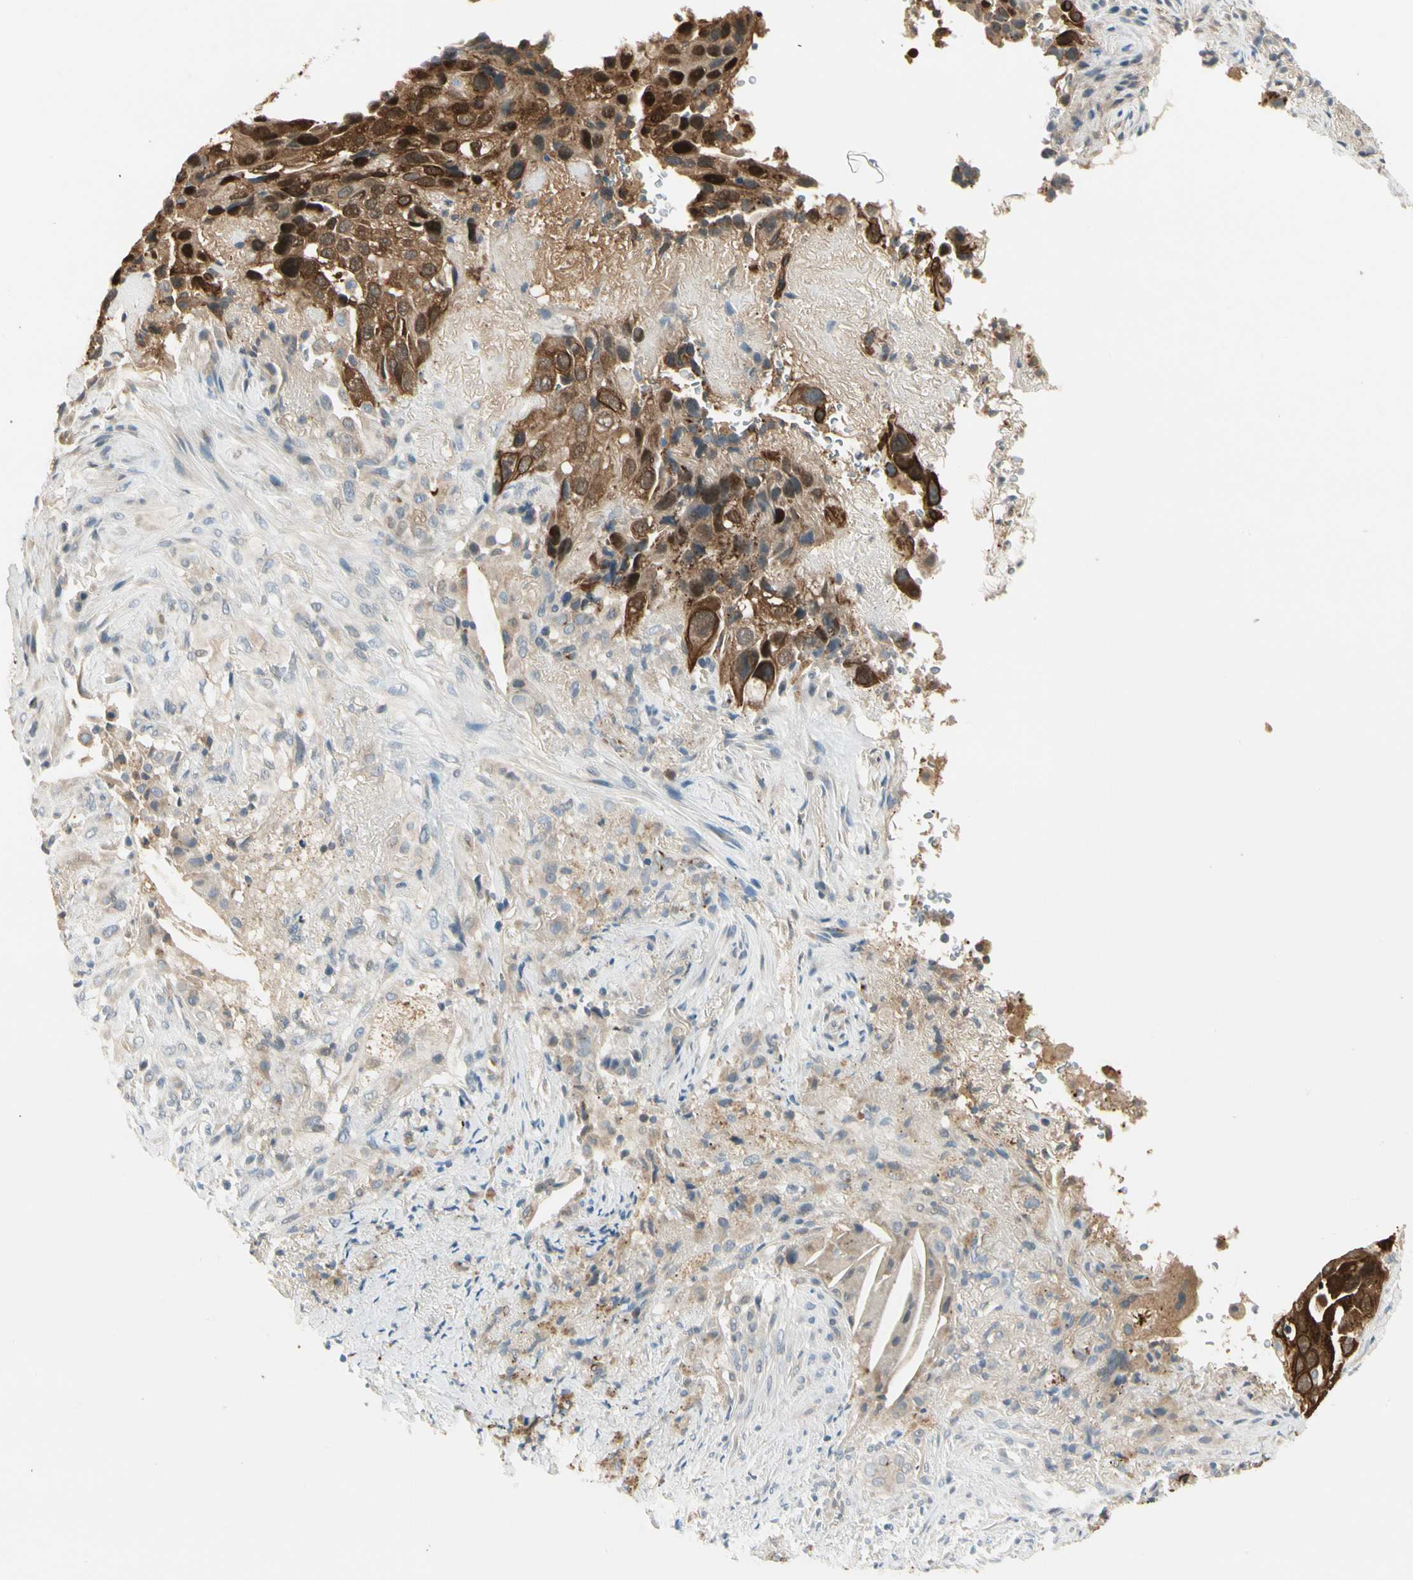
{"staining": {"intensity": "moderate", "quantity": "25%-75%", "location": "cytoplasmic/membranous,nuclear"}, "tissue": "lung cancer", "cell_type": "Tumor cells", "image_type": "cancer", "snomed": [{"axis": "morphology", "description": "Squamous cell carcinoma, NOS"}, {"axis": "topography", "description": "Lung"}], "caption": "The image exhibits immunohistochemical staining of squamous cell carcinoma (lung). There is moderate cytoplasmic/membranous and nuclear staining is seen in approximately 25%-75% of tumor cells.", "gene": "MANSC1", "patient": {"sex": "male", "age": 54}}